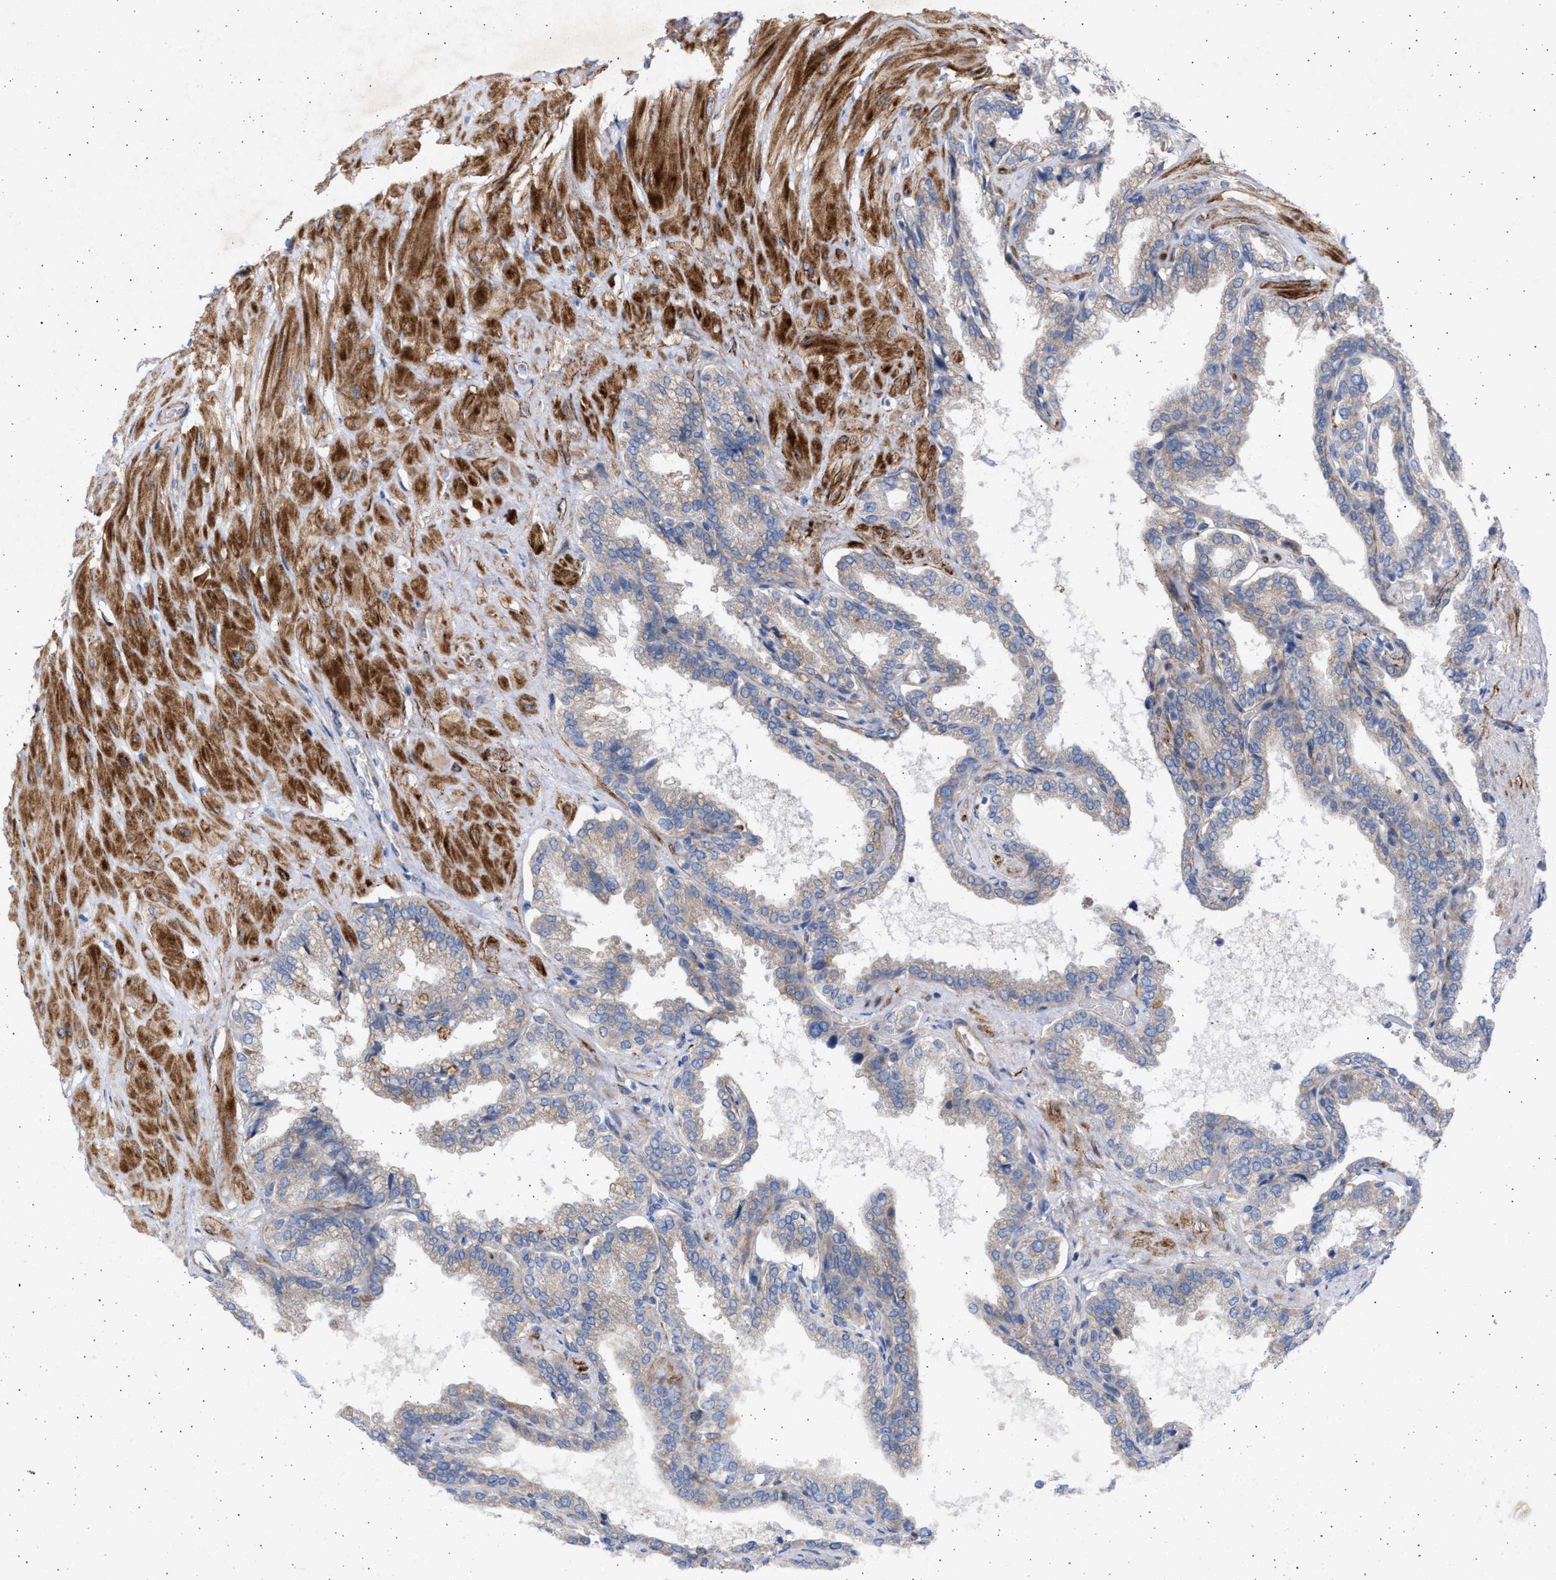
{"staining": {"intensity": "negative", "quantity": "none", "location": "none"}, "tissue": "seminal vesicle", "cell_type": "Glandular cells", "image_type": "normal", "snomed": [{"axis": "morphology", "description": "Normal tissue, NOS"}, {"axis": "topography", "description": "Seminal veicle"}], "caption": "Immunohistochemical staining of normal seminal vesicle demonstrates no significant positivity in glandular cells.", "gene": "NBR1", "patient": {"sex": "male", "age": 46}}